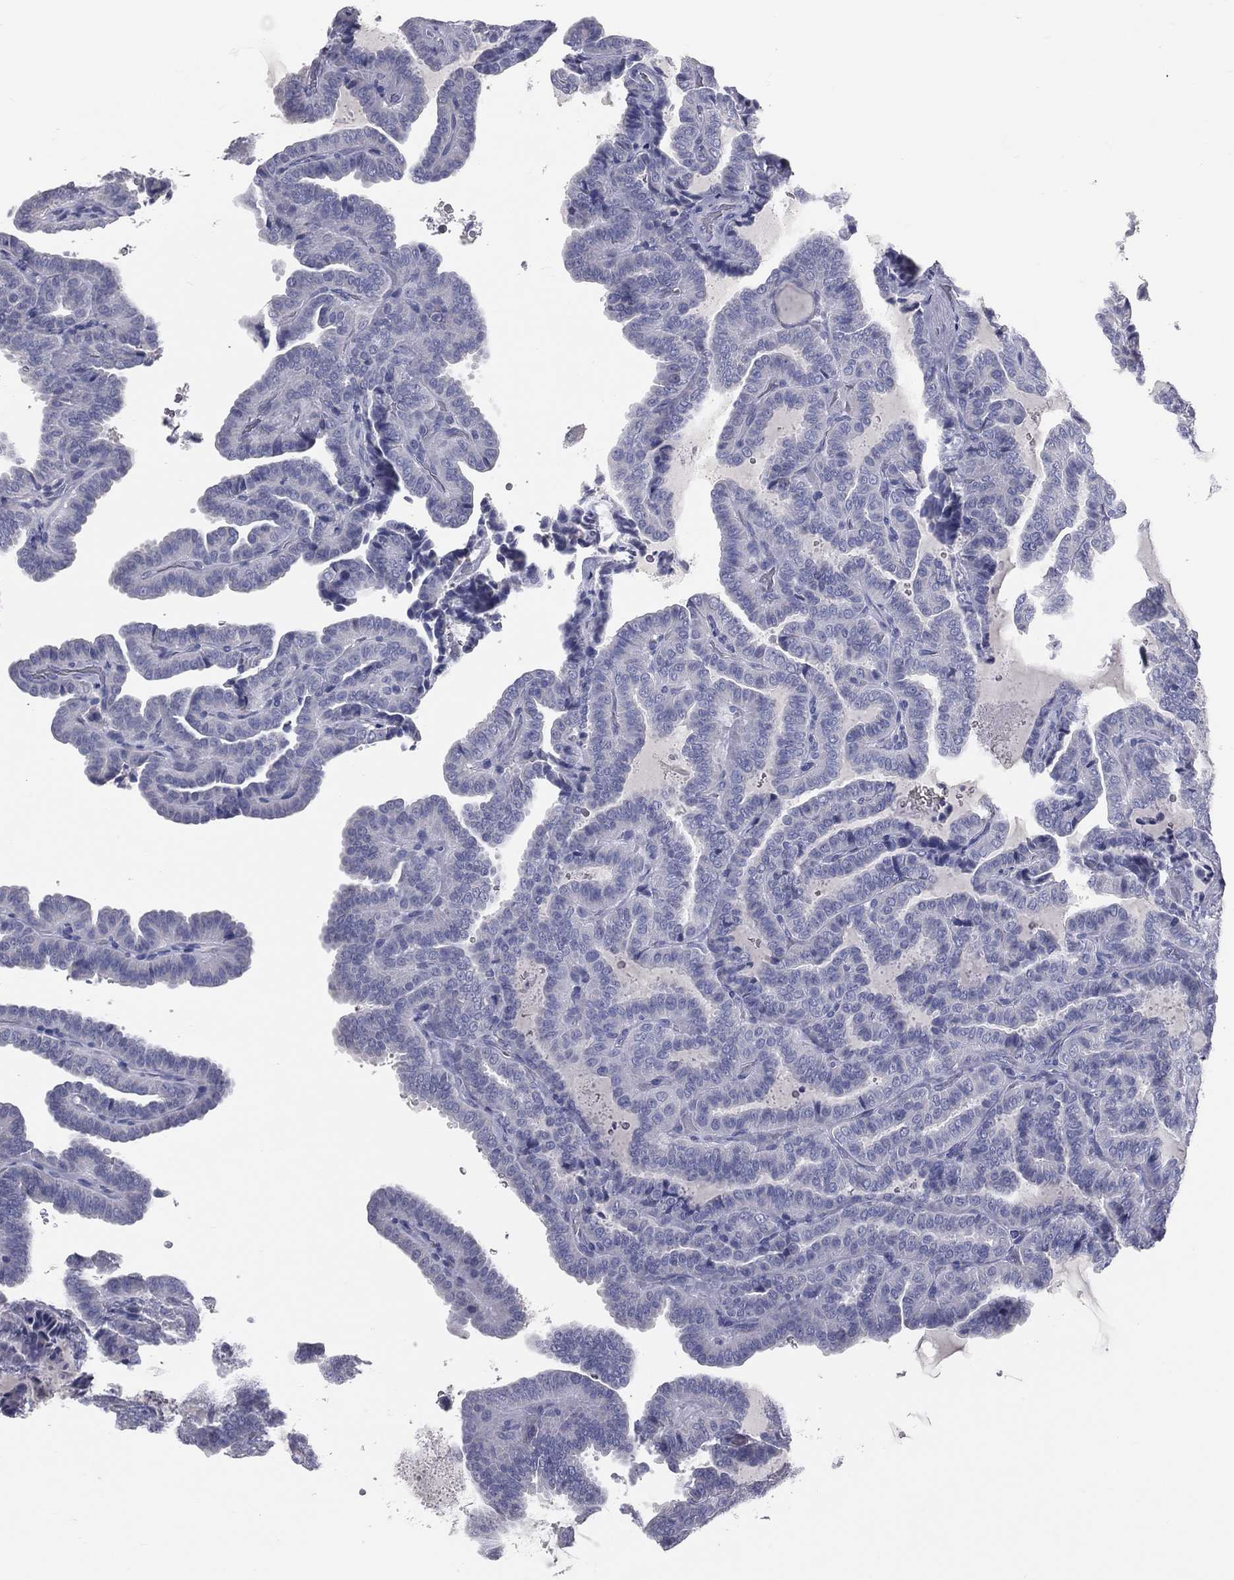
{"staining": {"intensity": "negative", "quantity": "none", "location": "none"}, "tissue": "thyroid cancer", "cell_type": "Tumor cells", "image_type": "cancer", "snomed": [{"axis": "morphology", "description": "Papillary adenocarcinoma, NOS"}, {"axis": "topography", "description": "Thyroid gland"}], "caption": "Immunohistochemistry of papillary adenocarcinoma (thyroid) reveals no expression in tumor cells. Brightfield microscopy of IHC stained with DAB (3,3'-diaminobenzidine) (brown) and hematoxylin (blue), captured at high magnification.", "gene": "TFPI2", "patient": {"sex": "female", "age": 39}}